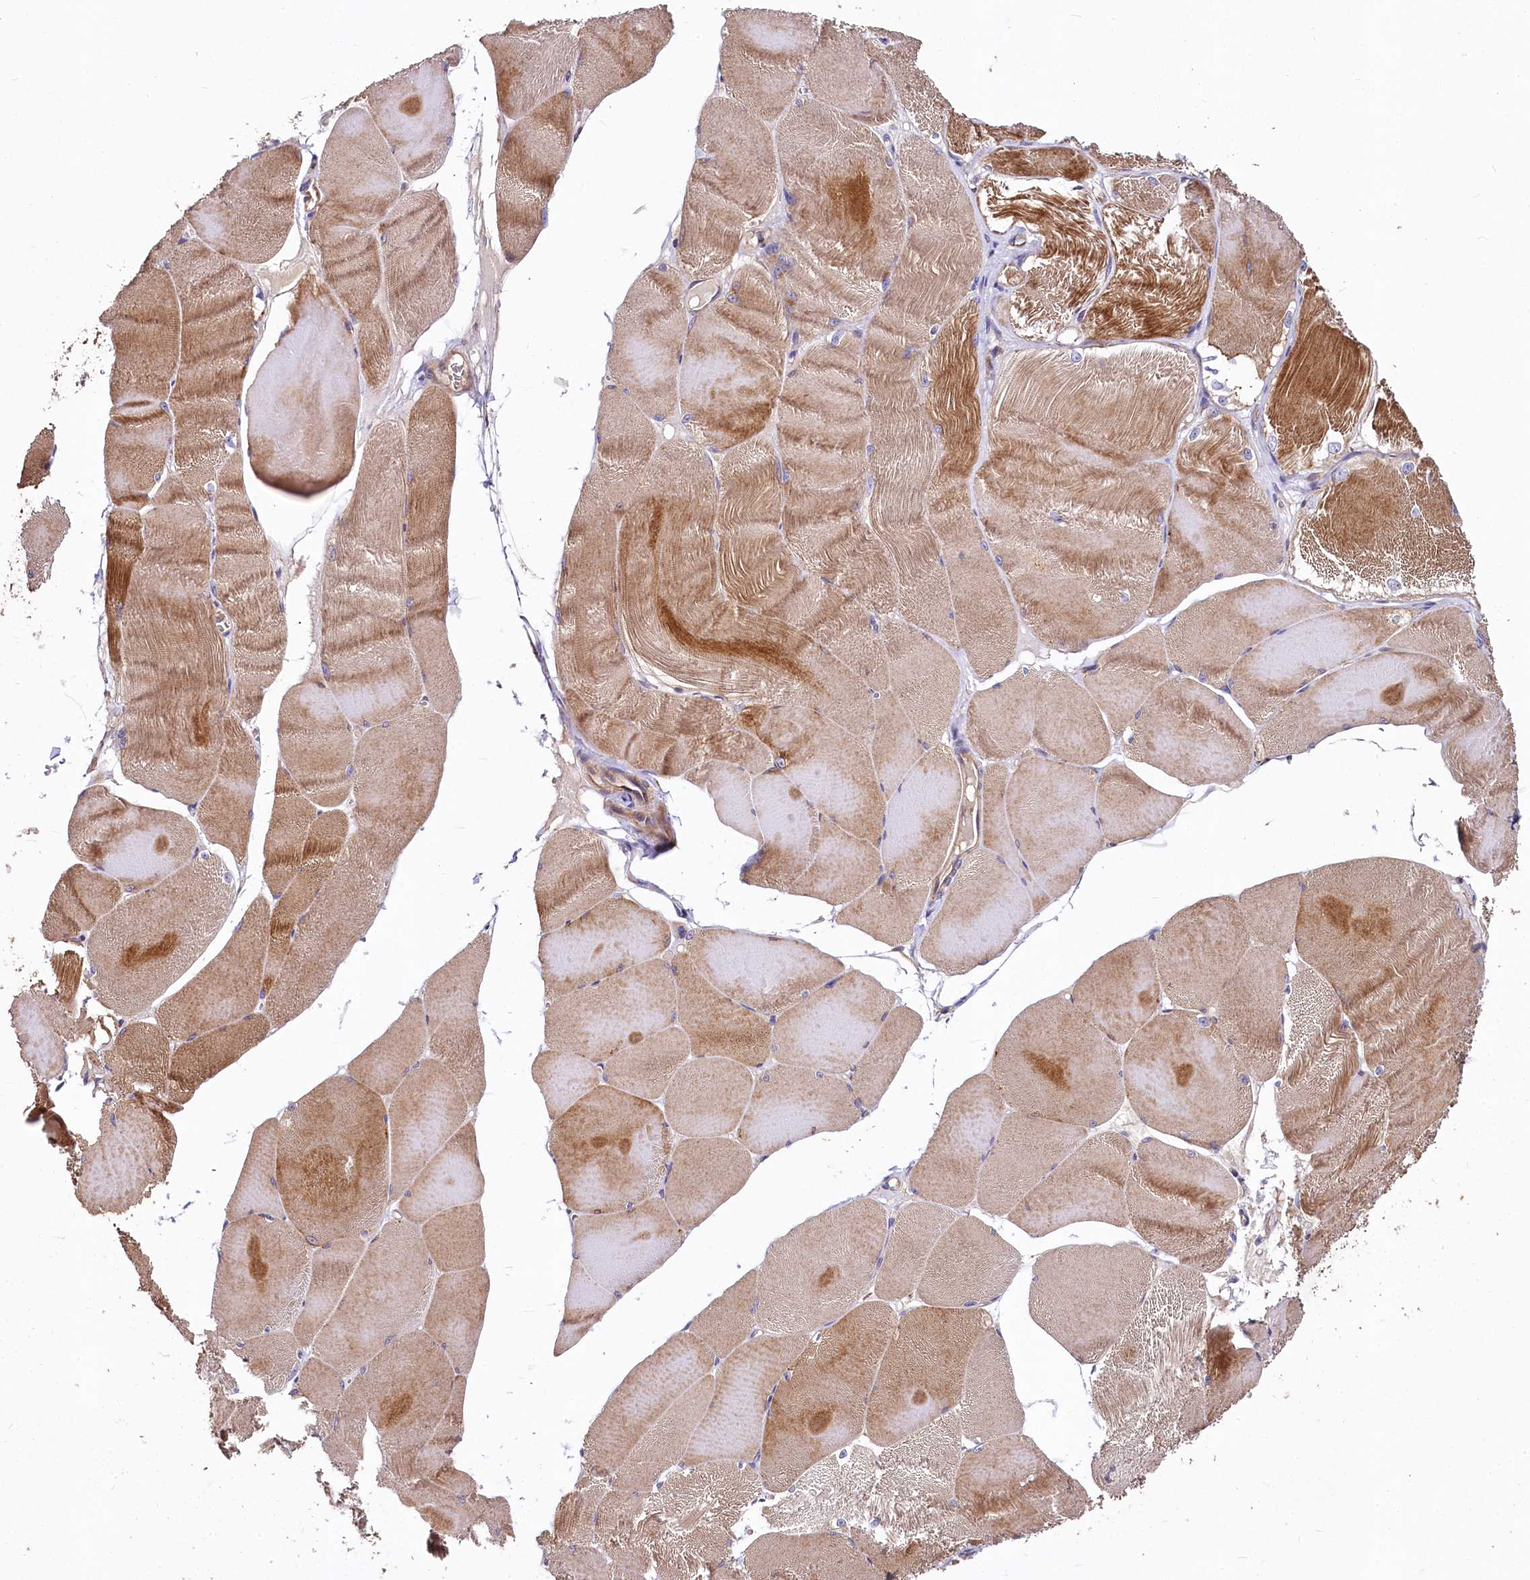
{"staining": {"intensity": "strong", "quantity": "25%-75%", "location": "cytoplasmic/membranous"}, "tissue": "skeletal muscle", "cell_type": "Myocytes", "image_type": "normal", "snomed": [{"axis": "morphology", "description": "Normal tissue, NOS"}, {"axis": "morphology", "description": "Basal cell carcinoma"}, {"axis": "topography", "description": "Skeletal muscle"}], "caption": "High-power microscopy captured an IHC photomicrograph of benign skeletal muscle, revealing strong cytoplasmic/membranous positivity in about 25%-75% of myocytes.", "gene": "SPRYD3", "patient": {"sex": "female", "age": 64}}